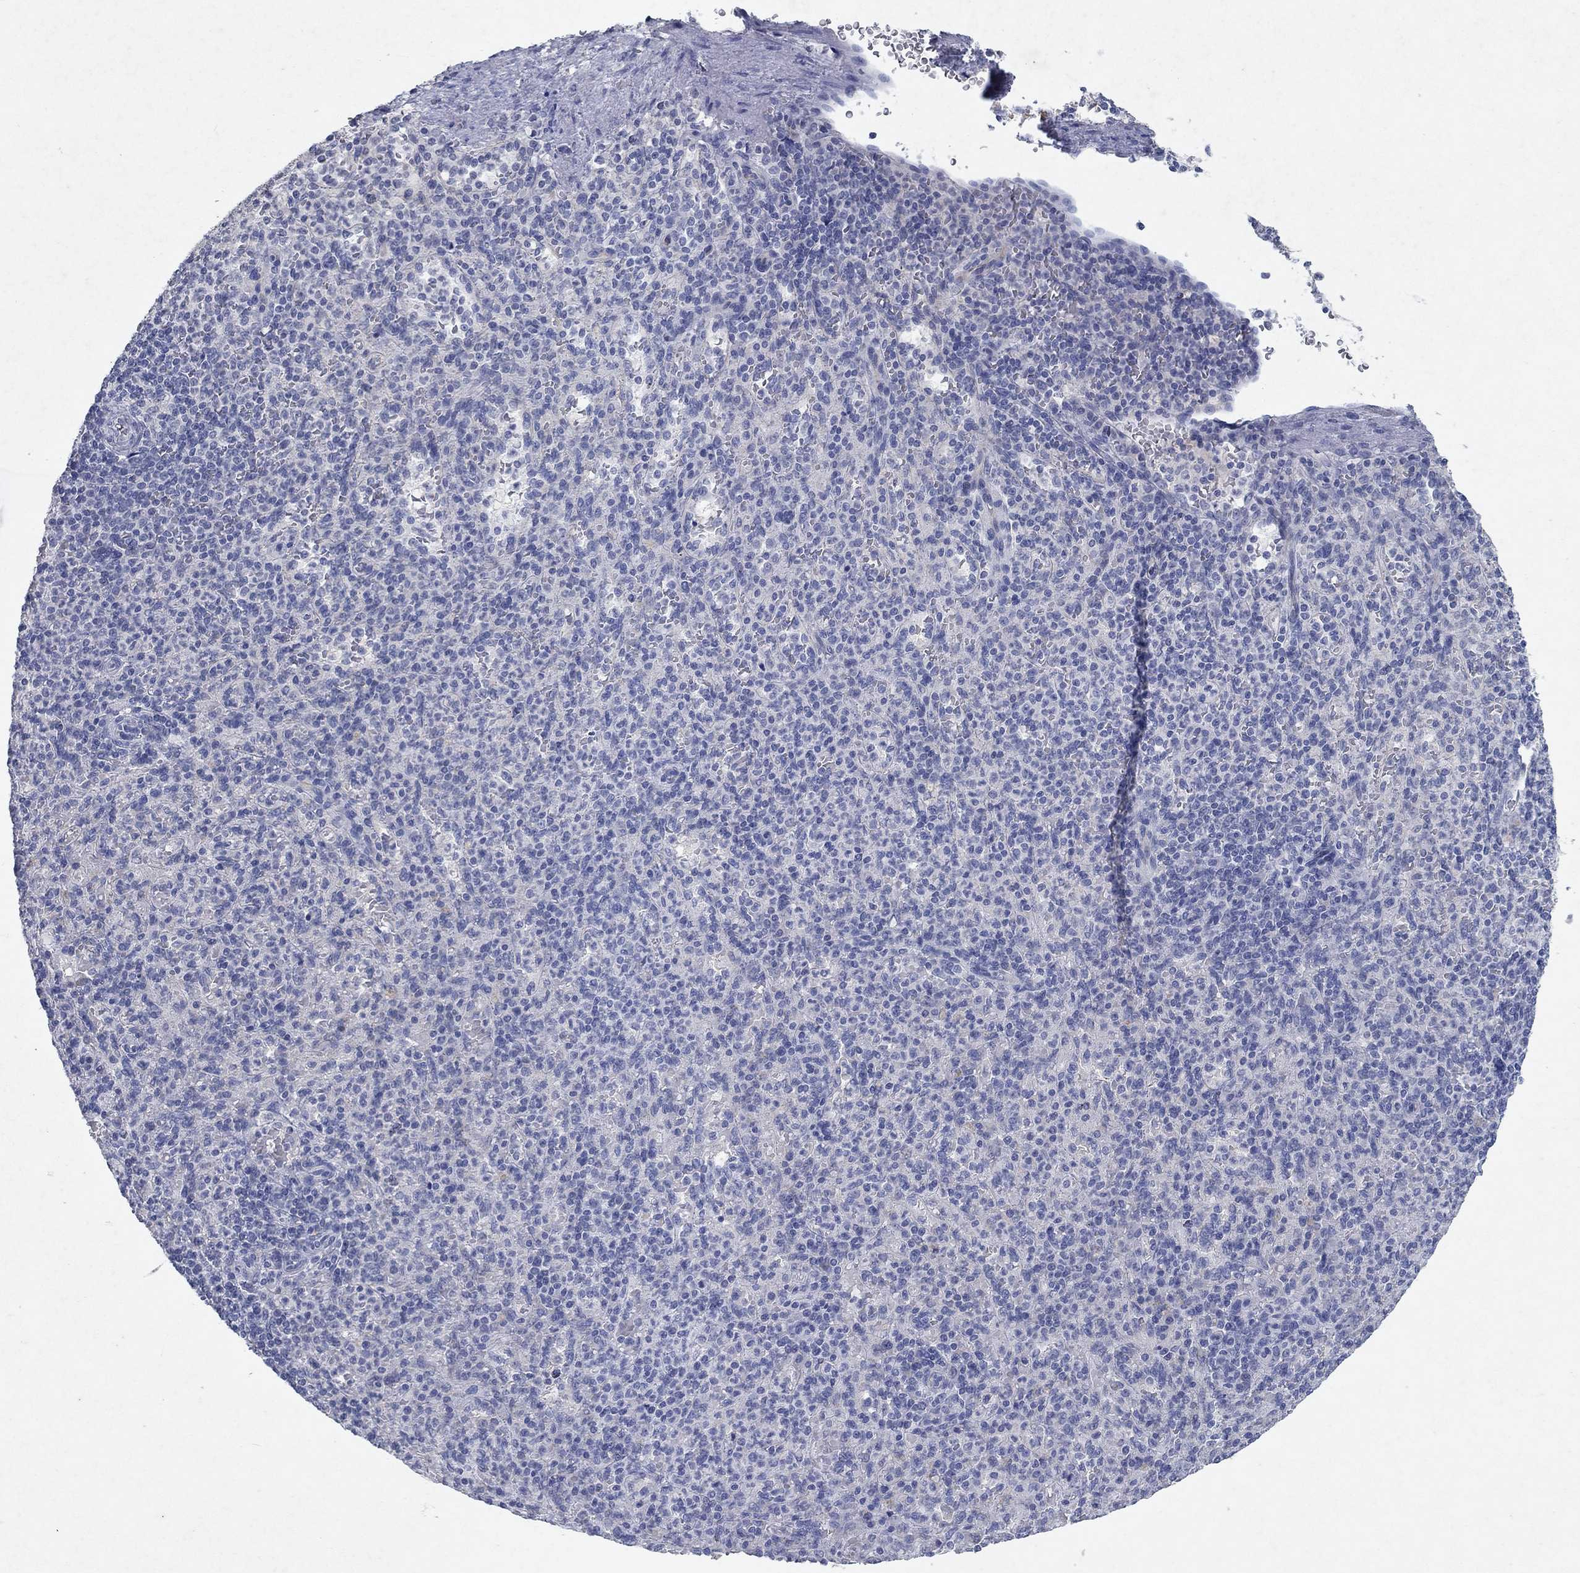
{"staining": {"intensity": "negative", "quantity": "none", "location": "none"}, "tissue": "spleen", "cell_type": "Cells in red pulp", "image_type": "normal", "snomed": [{"axis": "morphology", "description": "Normal tissue, NOS"}, {"axis": "topography", "description": "Spleen"}], "caption": "The immunohistochemistry (IHC) micrograph has no significant positivity in cells in red pulp of spleen.", "gene": "KRT40", "patient": {"sex": "female", "age": 74}}